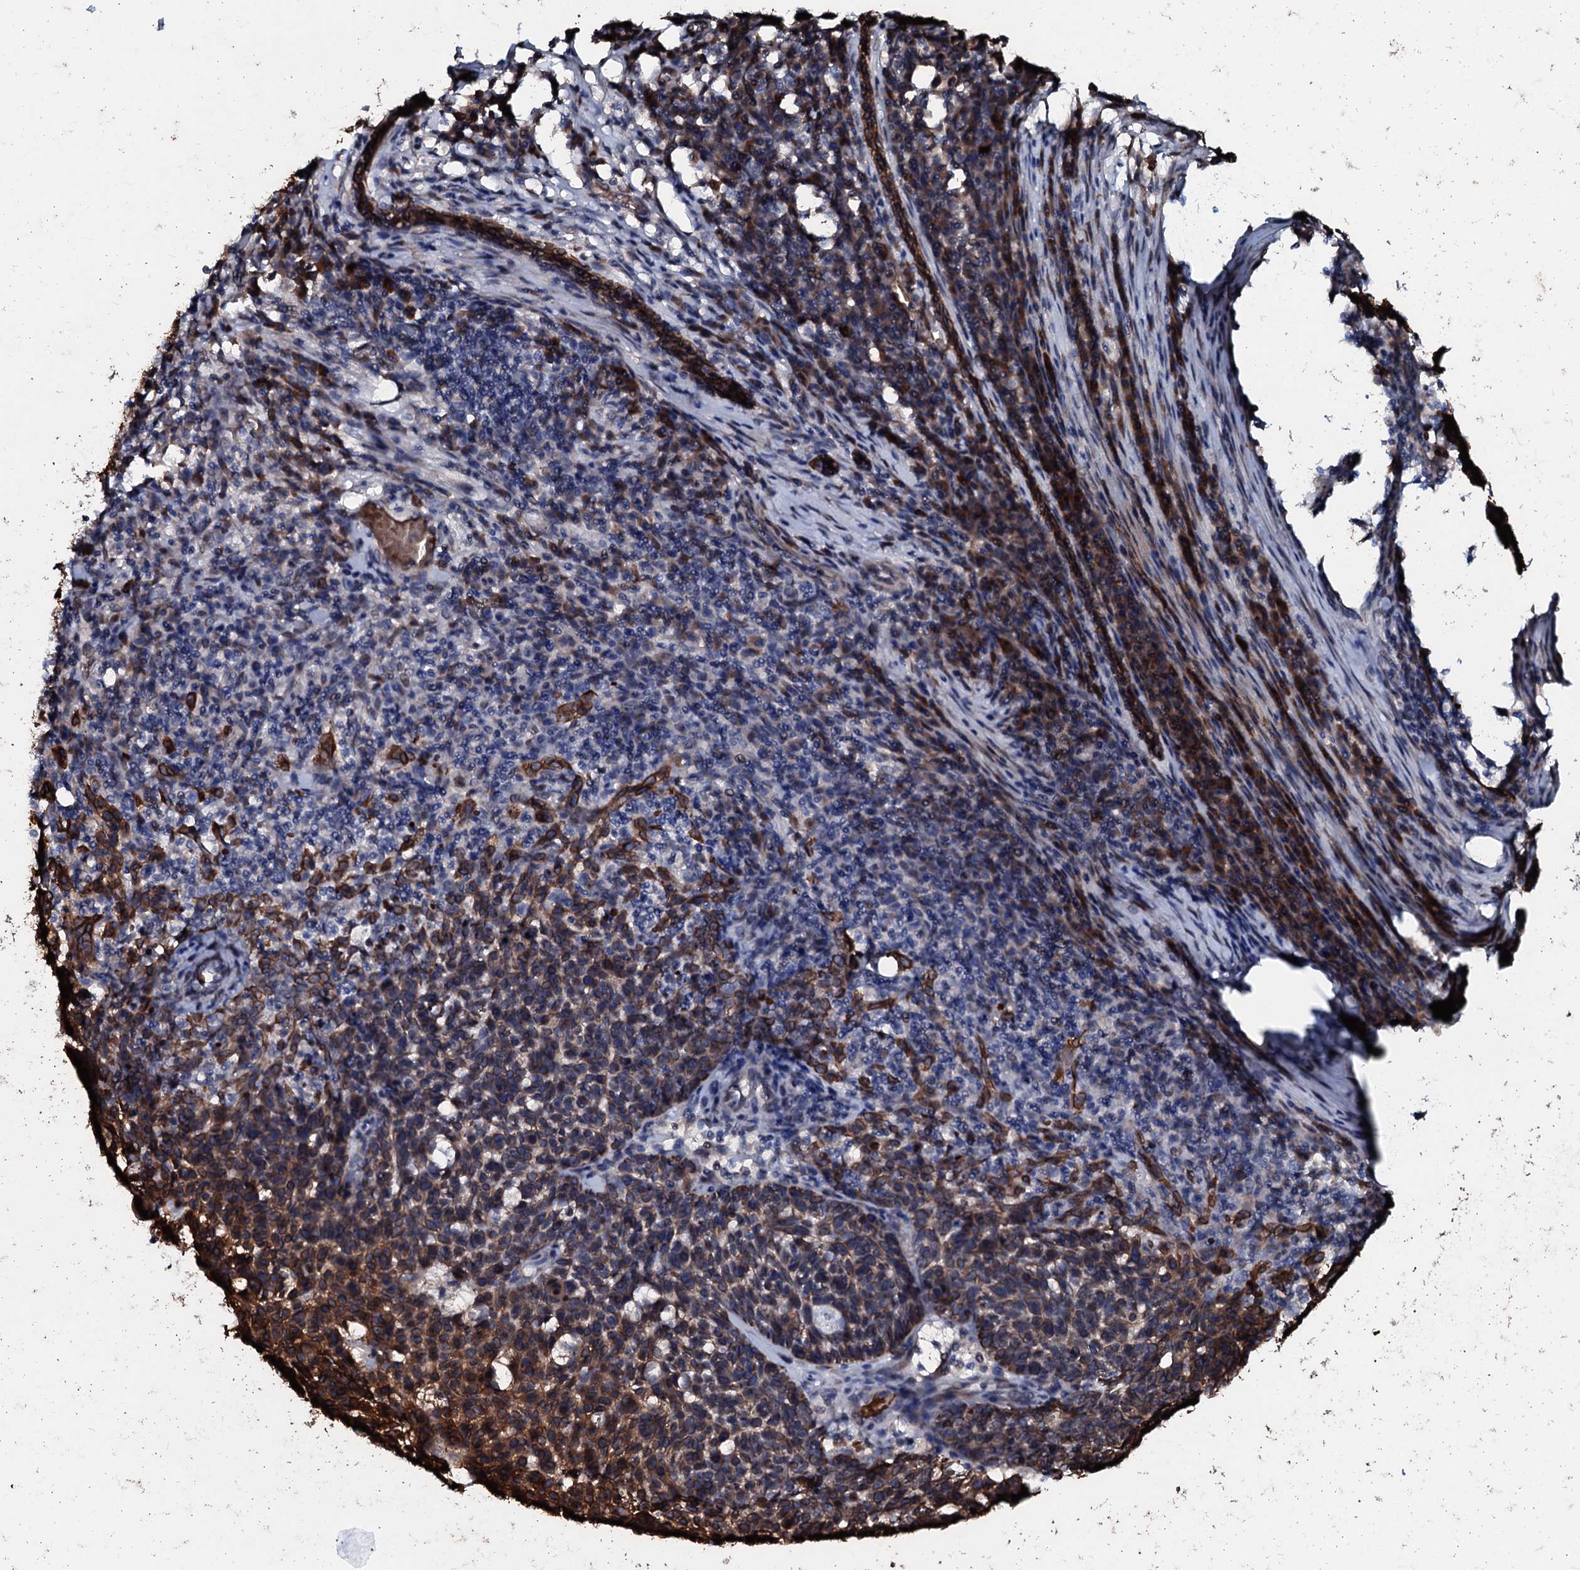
{"staining": {"intensity": "moderate", "quantity": "25%-75%", "location": "cytoplasmic/membranous"}, "tissue": "skin cancer", "cell_type": "Tumor cells", "image_type": "cancer", "snomed": [{"axis": "morphology", "description": "Squamous cell carcinoma, NOS"}, {"axis": "topography", "description": "Skin"}], "caption": "Skin cancer (squamous cell carcinoma) stained with immunohistochemistry (IHC) exhibits moderate cytoplasmic/membranous staining in approximately 25%-75% of tumor cells.", "gene": "NRP2", "patient": {"sex": "female", "age": 90}}